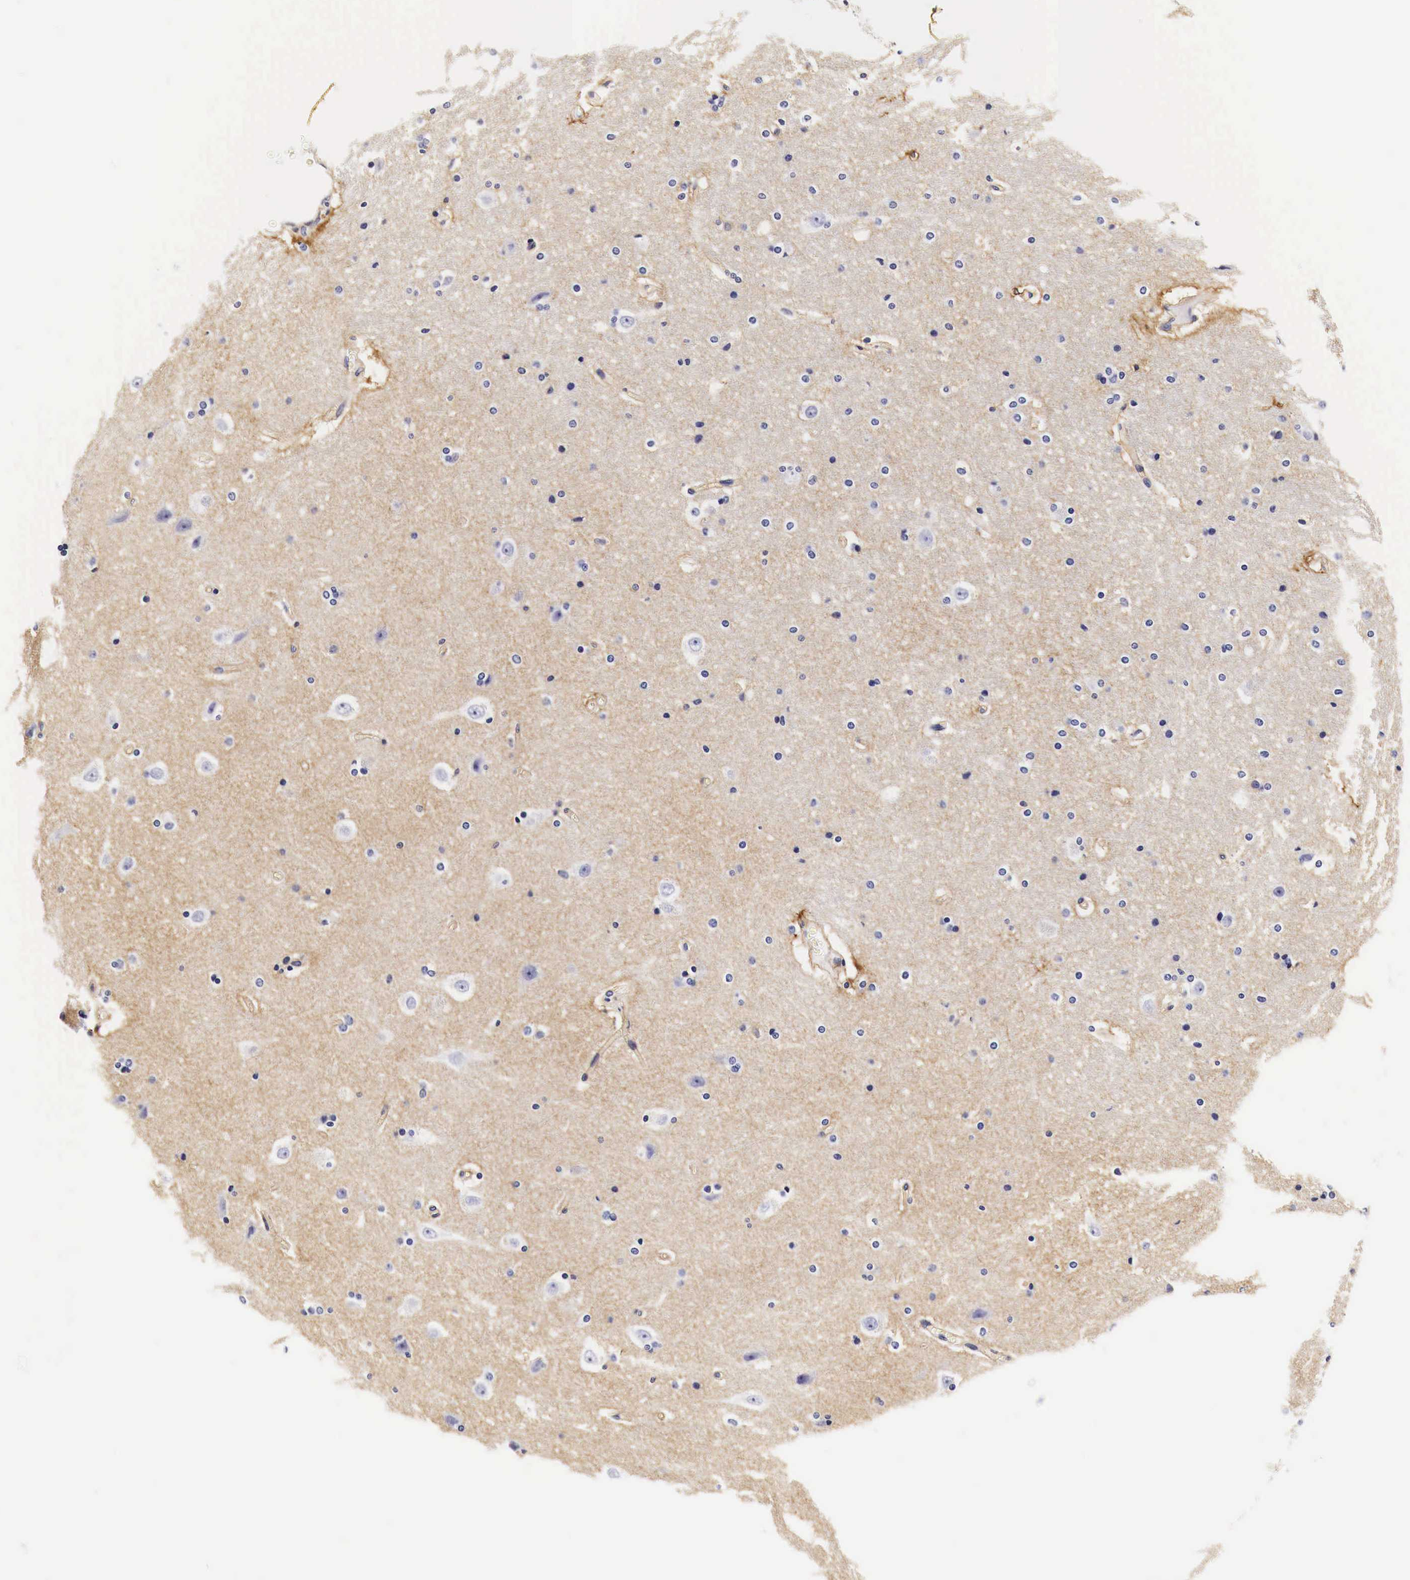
{"staining": {"intensity": "moderate", "quantity": "25%-75%", "location": "cytoplasmic/membranous"}, "tissue": "hippocampus", "cell_type": "Glial cells", "image_type": "normal", "snomed": [{"axis": "morphology", "description": "Normal tissue, NOS"}, {"axis": "topography", "description": "Hippocampus"}], "caption": "Immunohistochemistry staining of benign hippocampus, which displays medium levels of moderate cytoplasmic/membranous expression in about 25%-75% of glial cells indicating moderate cytoplasmic/membranous protein expression. The staining was performed using DAB (brown) for protein detection and nuclei were counterstained in hematoxylin (blue).", "gene": "EGFR", "patient": {"sex": "female", "age": 19}}